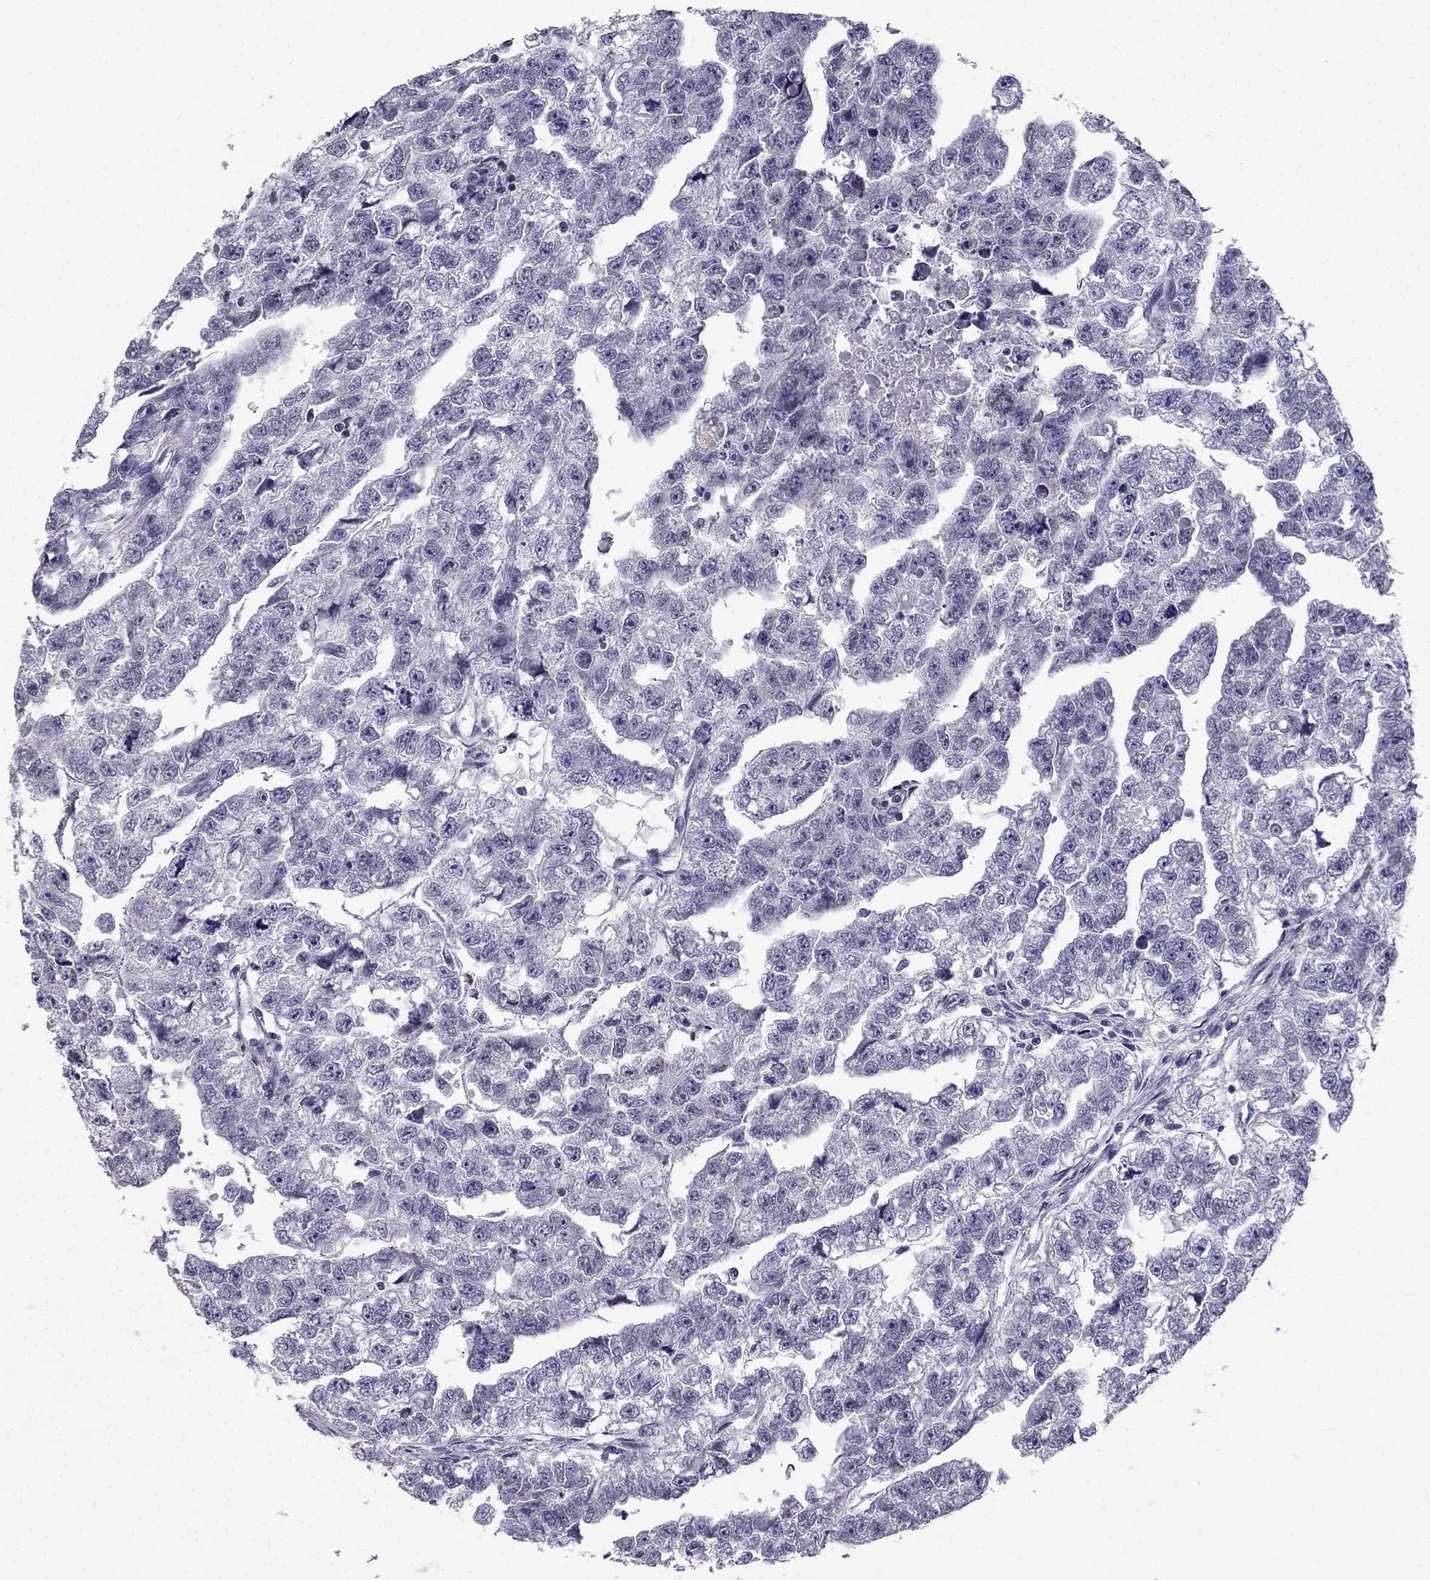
{"staining": {"intensity": "negative", "quantity": "none", "location": "none"}, "tissue": "testis cancer", "cell_type": "Tumor cells", "image_type": "cancer", "snomed": [{"axis": "morphology", "description": "Carcinoma, Embryonal, NOS"}, {"axis": "morphology", "description": "Teratoma, malignant, NOS"}, {"axis": "topography", "description": "Testis"}], "caption": "Immunohistochemical staining of testis cancer reveals no significant expression in tumor cells. (Brightfield microscopy of DAB immunohistochemistry at high magnification).", "gene": "SYT5", "patient": {"sex": "male", "age": 44}}